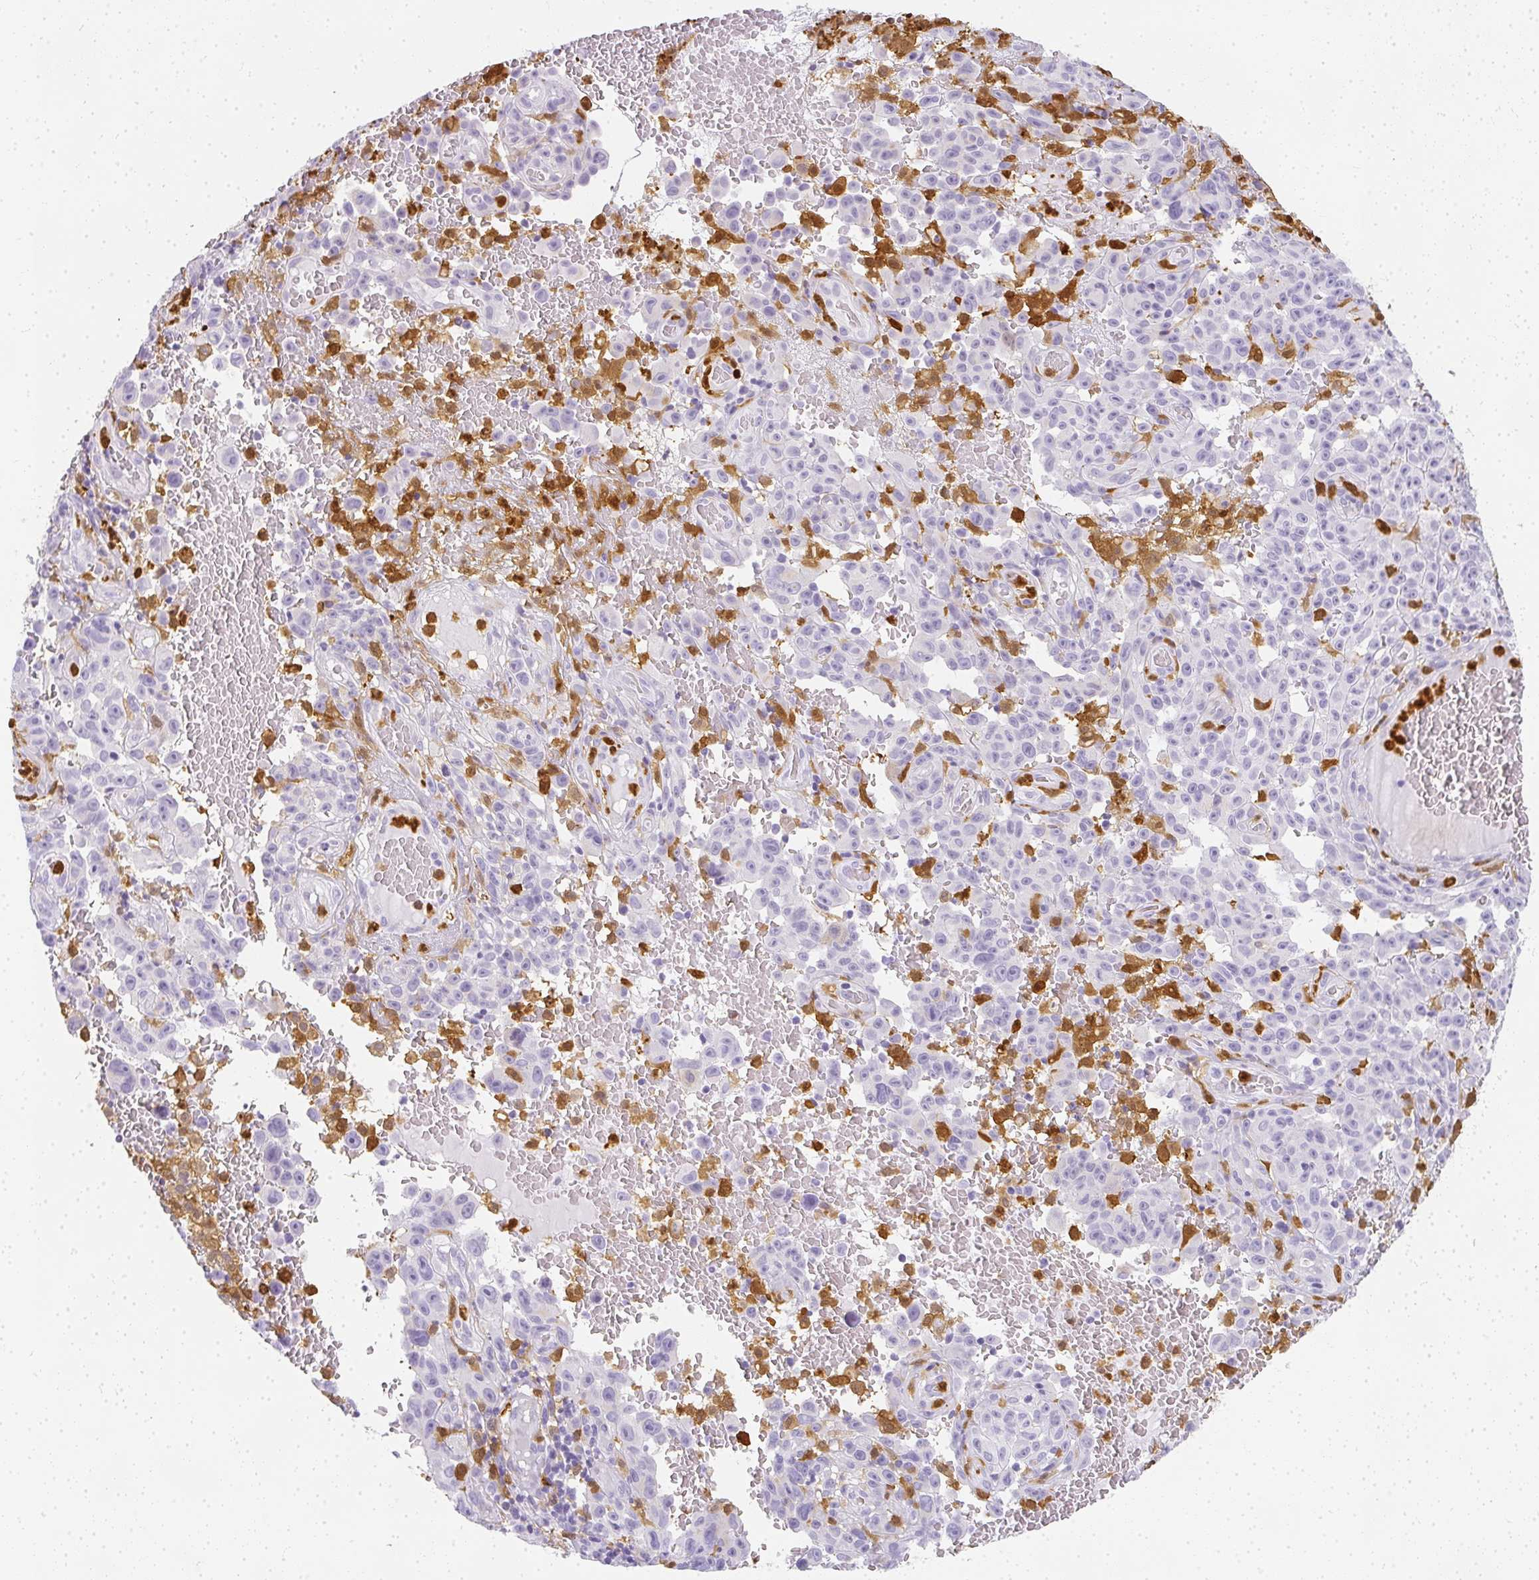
{"staining": {"intensity": "negative", "quantity": "none", "location": "none"}, "tissue": "melanoma", "cell_type": "Tumor cells", "image_type": "cancer", "snomed": [{"axis": "morphology", "description": "Malignant melanoma, NOS"}, {"axis": "topography", "description": "Skin"}], "caption": "A micrograph of human melanoma is negative for staining in tumor cells.", "gene": "HK3", "patient": {"sex": "female", "age": 82}}